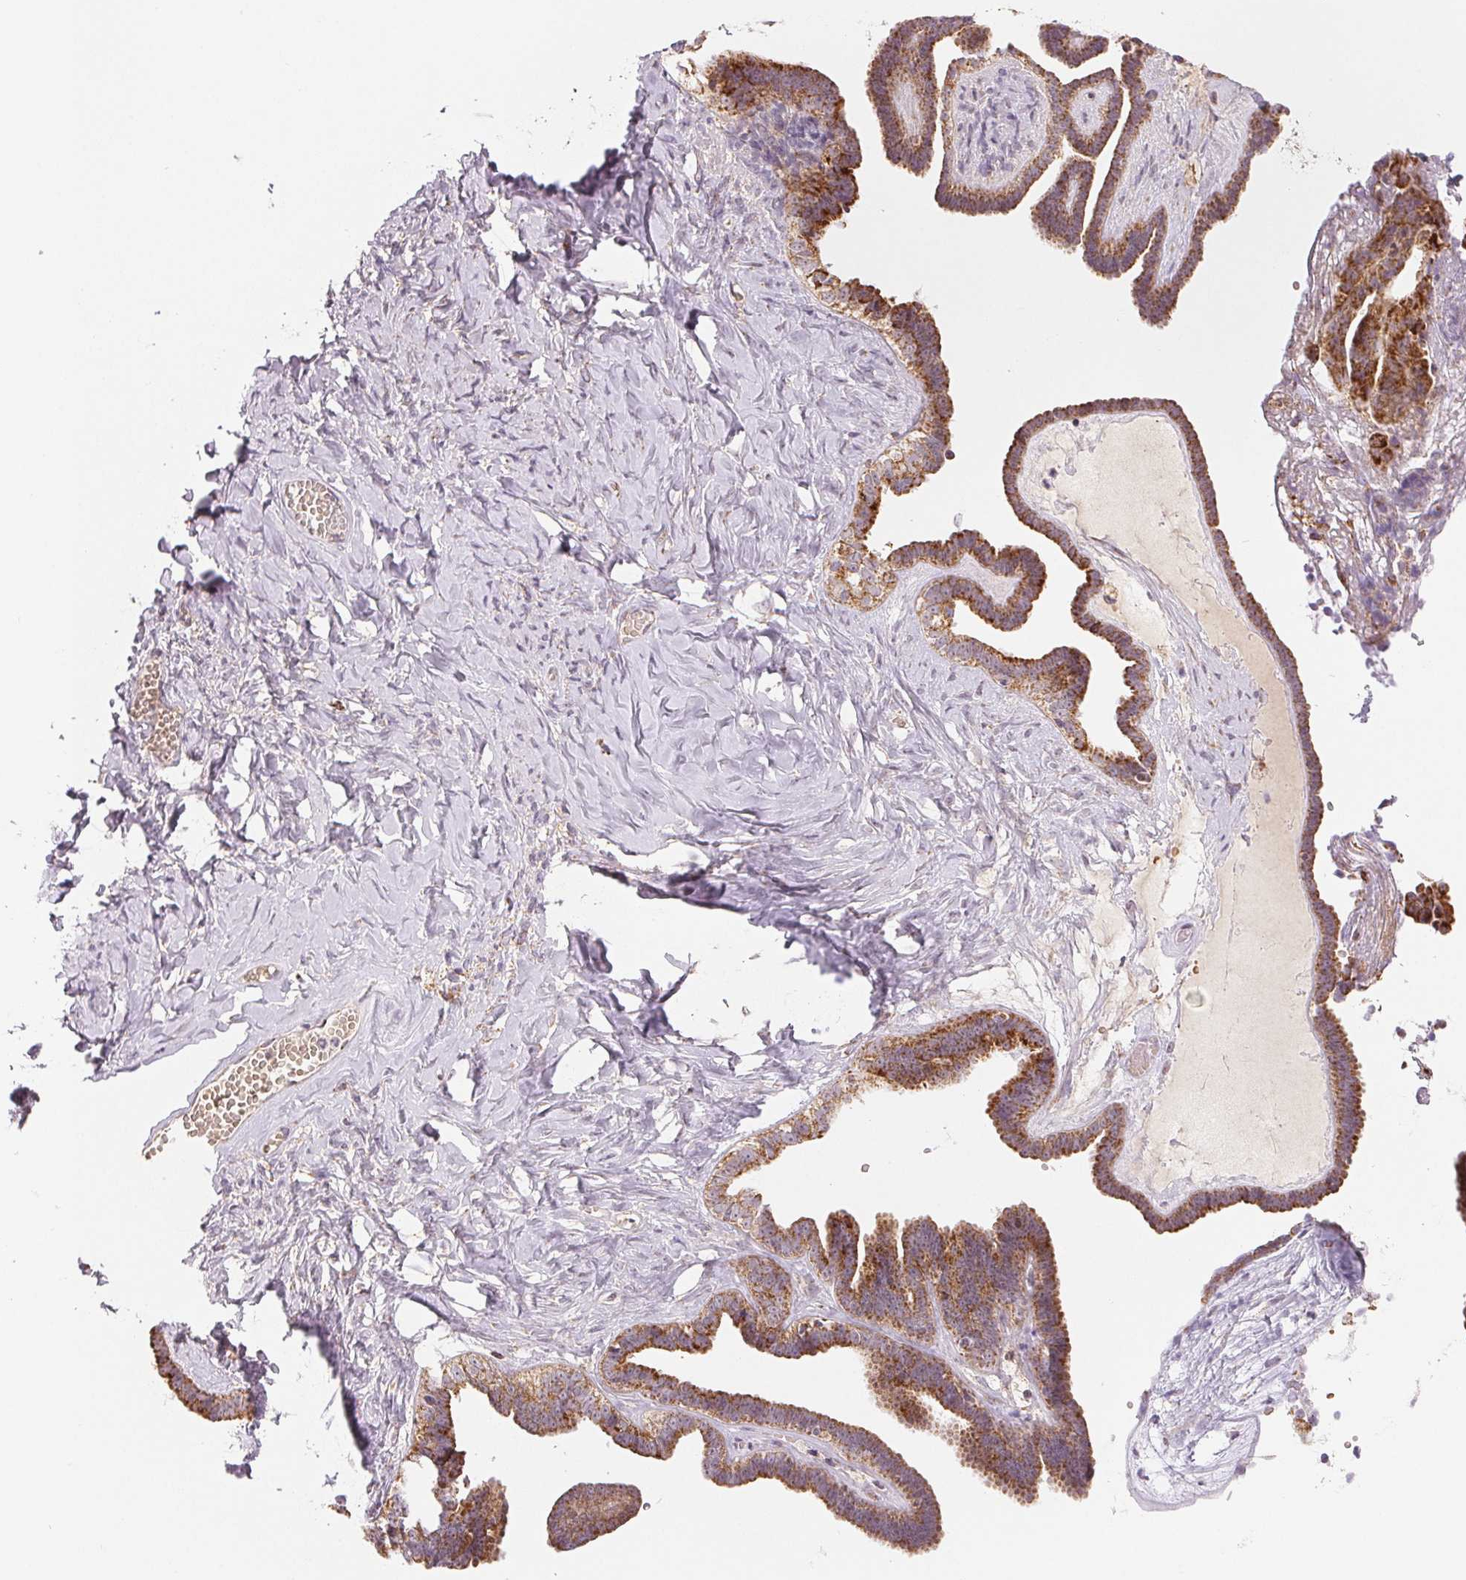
{"staining": {"intensity": "strong", "quantity": ">75%", "location": "cytoplasmic/membranous"}, "tissue": "ovarian cancer", "cell_type": "Tumor cells", "image_type": "cancer", "snomed": [{"axis": "morphology", "description": "Cystadenocarcinoma, serous, NOS"}, {"axis": "topography", "description": "Ovary"}], "caption": "IHC staining of ovarian cancer (serous cystadenocarcinoma), which exhibits high levels of strong cytoplasmic/membranous expression in about >75% of tumor cells indicating strong cytoplasmic/membranous protein positivity. The staining was performed using DAB (brown) for protein detection and nuclei were counterstained in hematoxylin (blue).", "gene": "HINT2", "patient": {"sex": "female", "age": 71}}